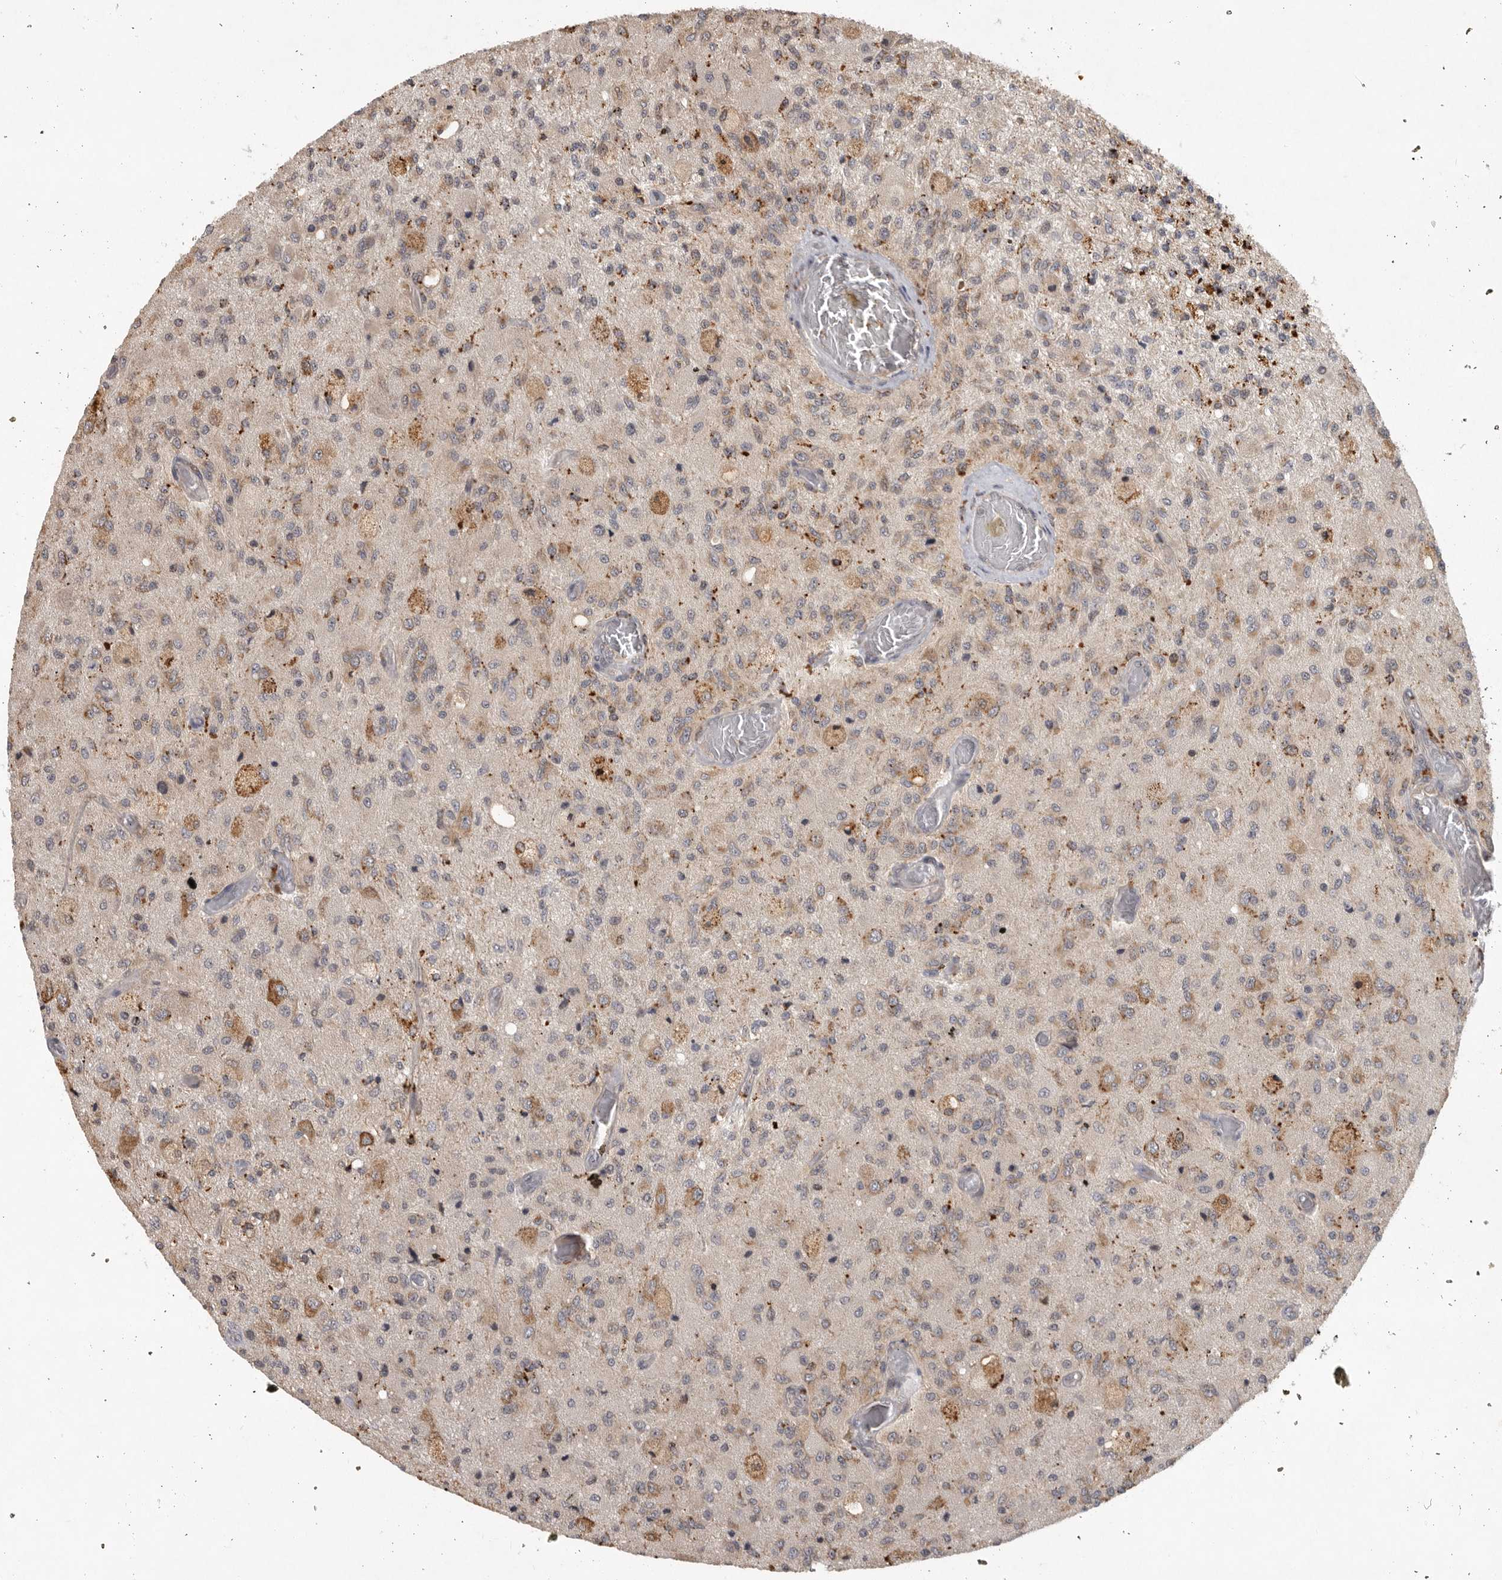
{"staining": {"intensity": "moderate", "quantity": "<25%", "location": "cytoplasmic/membranous"}, "tissue": "glioma", "cell_type": "Tumor cells", "image_type": "cancer", "snomed": [{"axis": "morphology", "description": "Normal tissue, NOS"}, {"axis": "morphology", "description": "Glioma, malignant, High grade"}, {"axis": "topography", "description": "Cerebral cortex"}], "caption": "Immunohistochemistry (IHC) of glioma demonstrates low levels of moderate cytoplasmic/membranous expression in about <25% of tumor cells.", "gene": "ZNF83", "patient": {"sex": "male", "age": 77}}